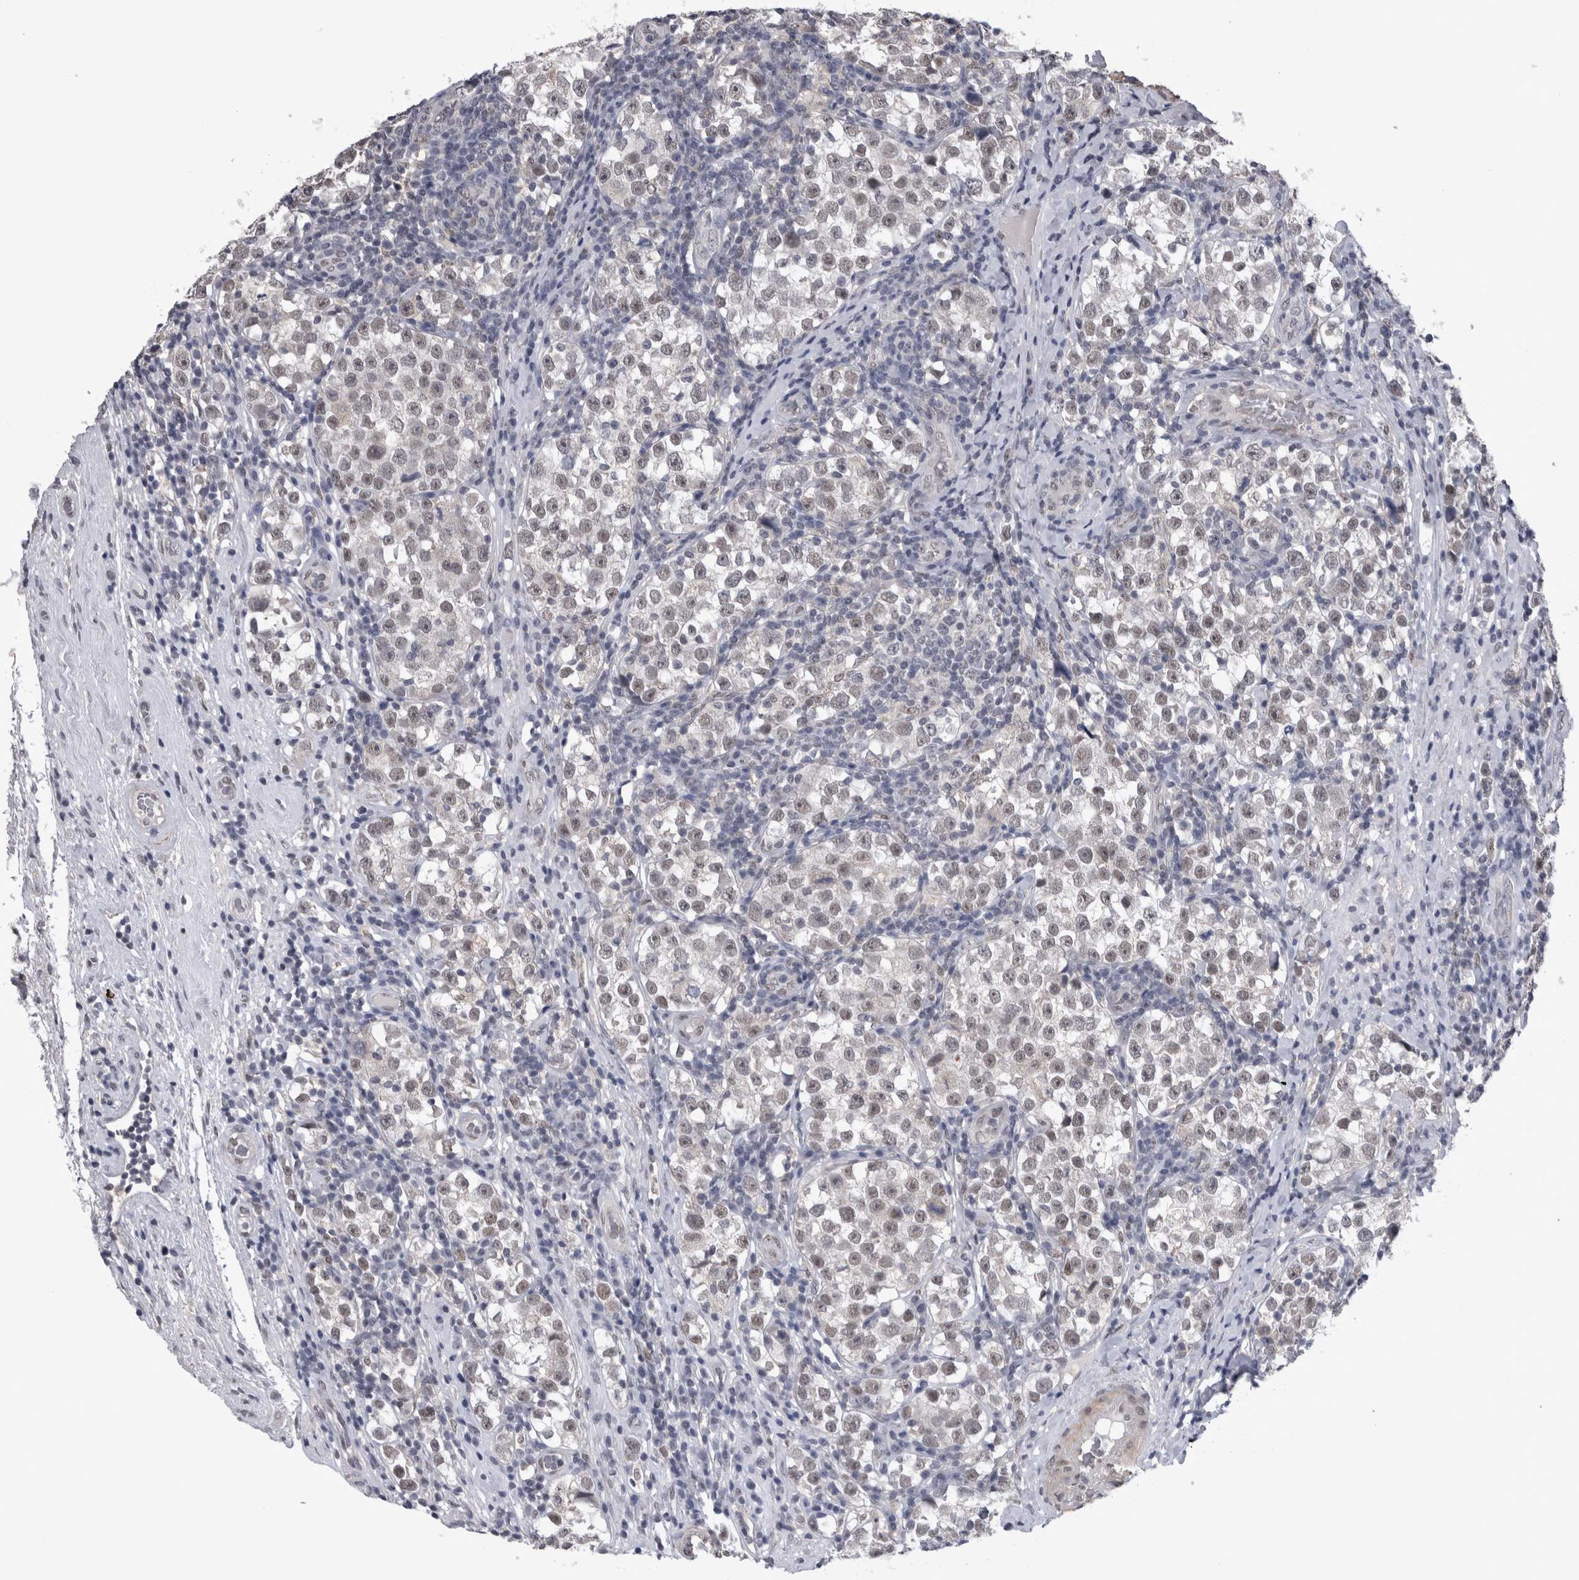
{"staining": {"intensity": "weak", "quantity": ">75%", "location": "nuclear"}, "tissue": "testis cancer", "cell_type": "Tumor cells", "image_type": "cancer", "snomed": [{"axis": "morphology", "description": "Normal tissue, NOS"}, {"axis": "morphology", "description": "Seminoma, NOS"}, {"axis": "topography", "description": "Testis"}], "caption": "Immunohistochemistry image of human testis cancer stained for a protein (brown), which reveals low levels of weak nuclear positivity in approximately >75% of tumor cells.", "gene": "PEBP4", "patient": {"sex": "male", "age": 43}}